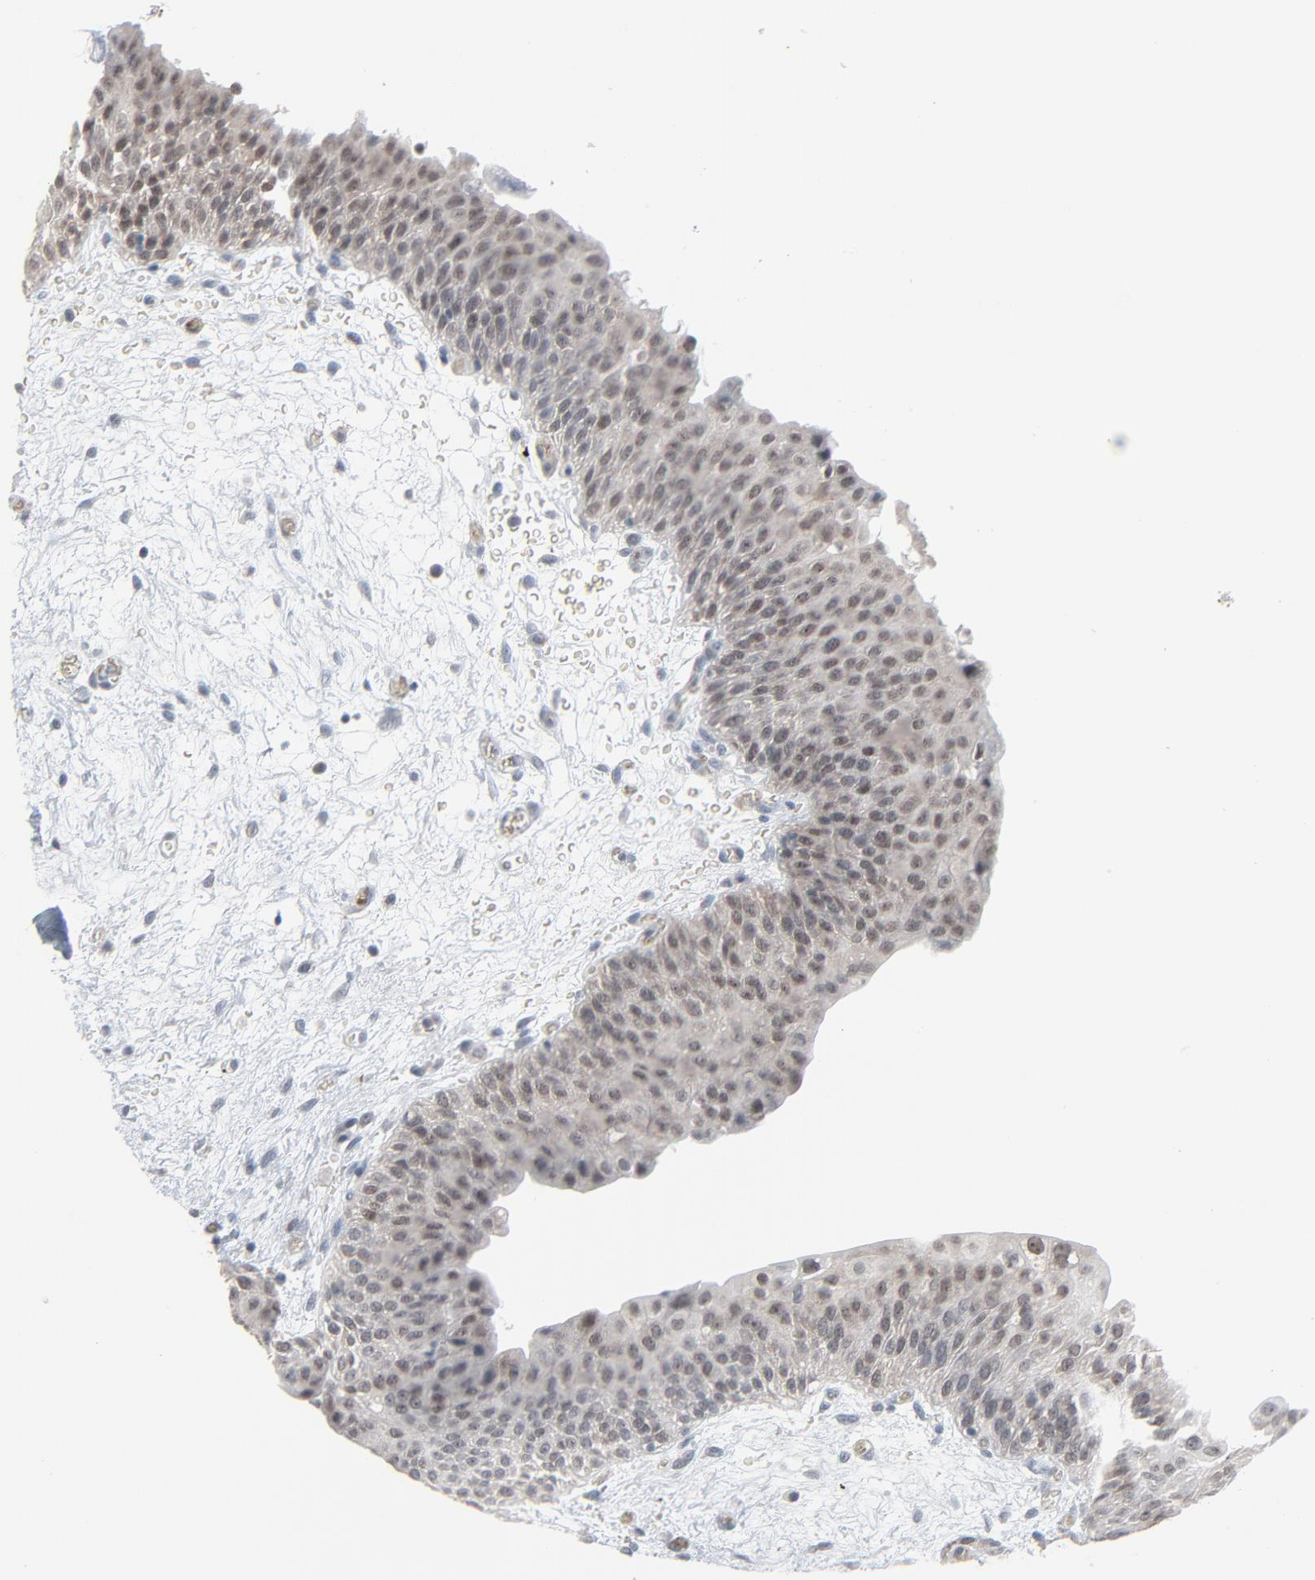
{"staining": {"intensity": "weak", "quantity": ">75%", "location": "nuclear"}, "tissue": "urinary bladder", "cell_type": "Urothelial cells", "image_type": "normal", "snomed": [{"axis": "morphology", "description": "Normal tissue, NOS"}, {"axis": "morphology", "description": "Dysplasia, NOS"}, {"axis": "topography", "description": "Urinary bladder"}], "caption": "Immunohistochemical staining of benign urinary bladder displays weak nuclear protein expression in about >75% of urothelial cells.", "gene": "SAGE1", "patient": {"sex": "male", "age": 35}}